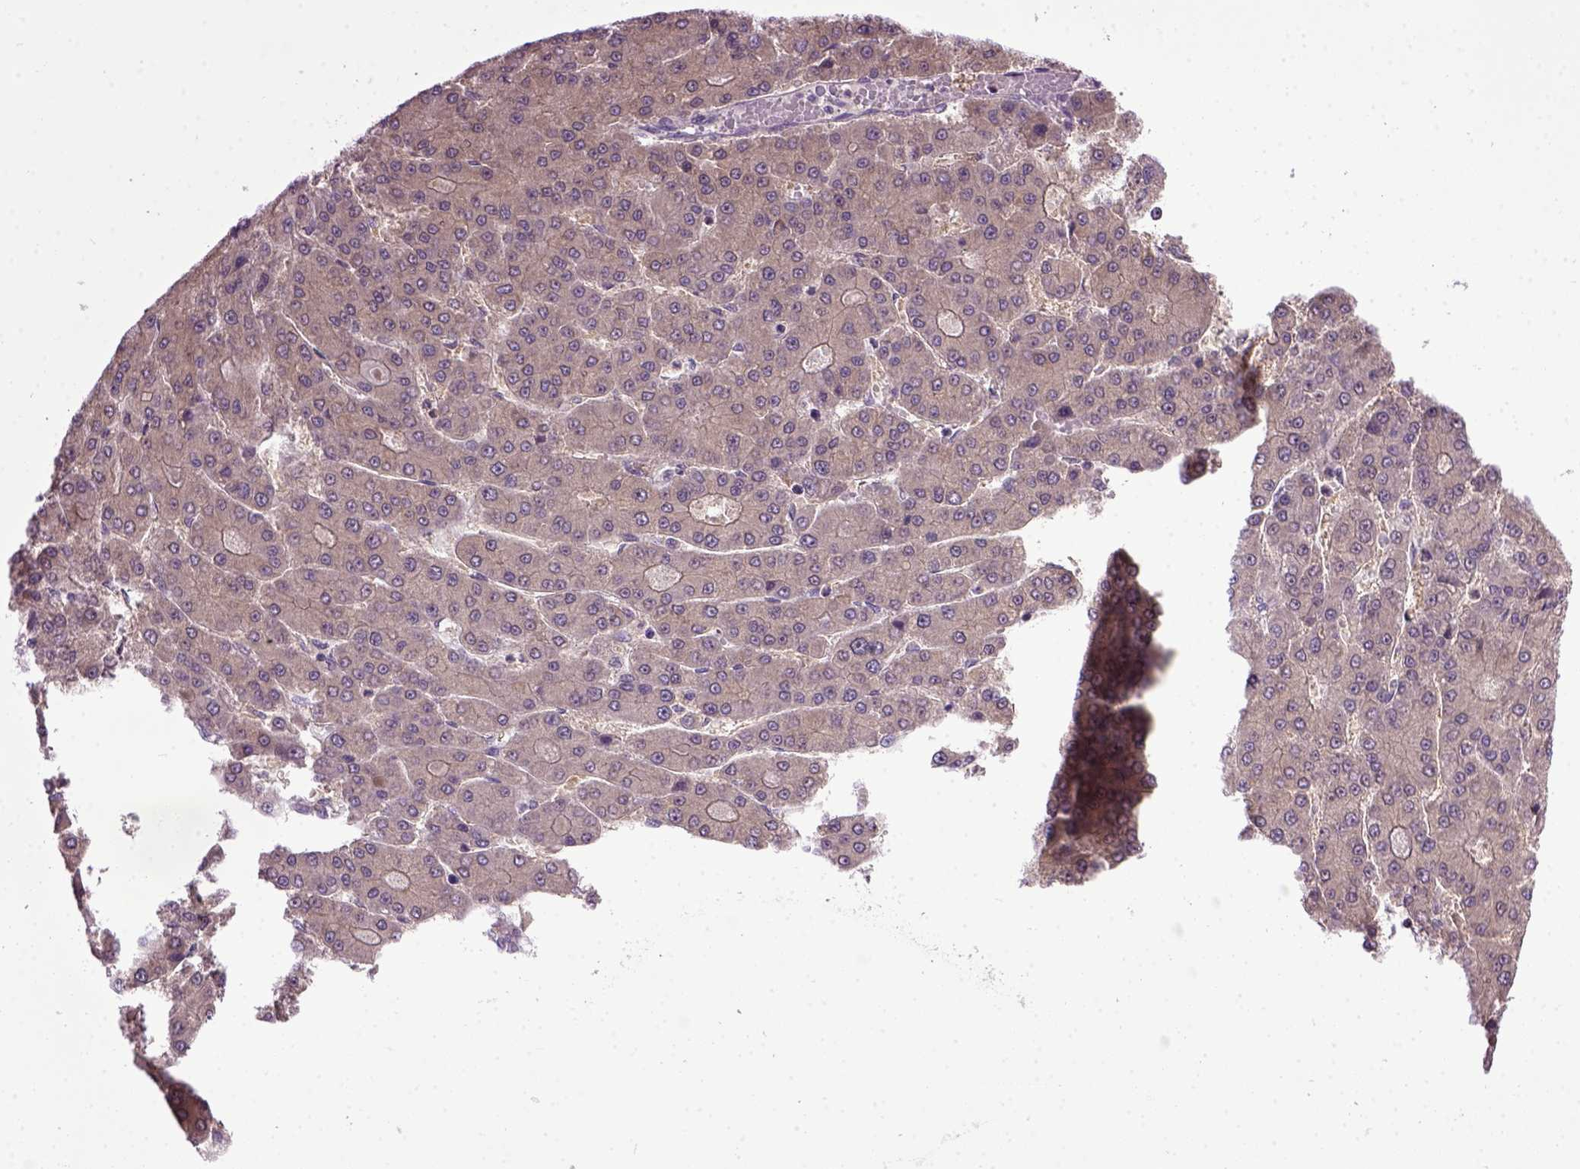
{"staining": {"intensity": "weak", "quantity": ">75%", "location": "cytoplasmic/membranous"}, "tissue": "liver cancer", "cell_type": "Tumor cells", "image_type": "cancer", "snomed": [{"axis": "morphology", "description": "Carcinoma, Hepatocellular, NOS"}, {"axis": "topography", "description": "Liver"}], "caption": "Hepatocellular carcinoma (liver) stained for a protein reveals weak cytoplasmic/membranous positivity in tumor cells.", "gene": "RAB43", "patient": {"sex": "male", "age": 70}}